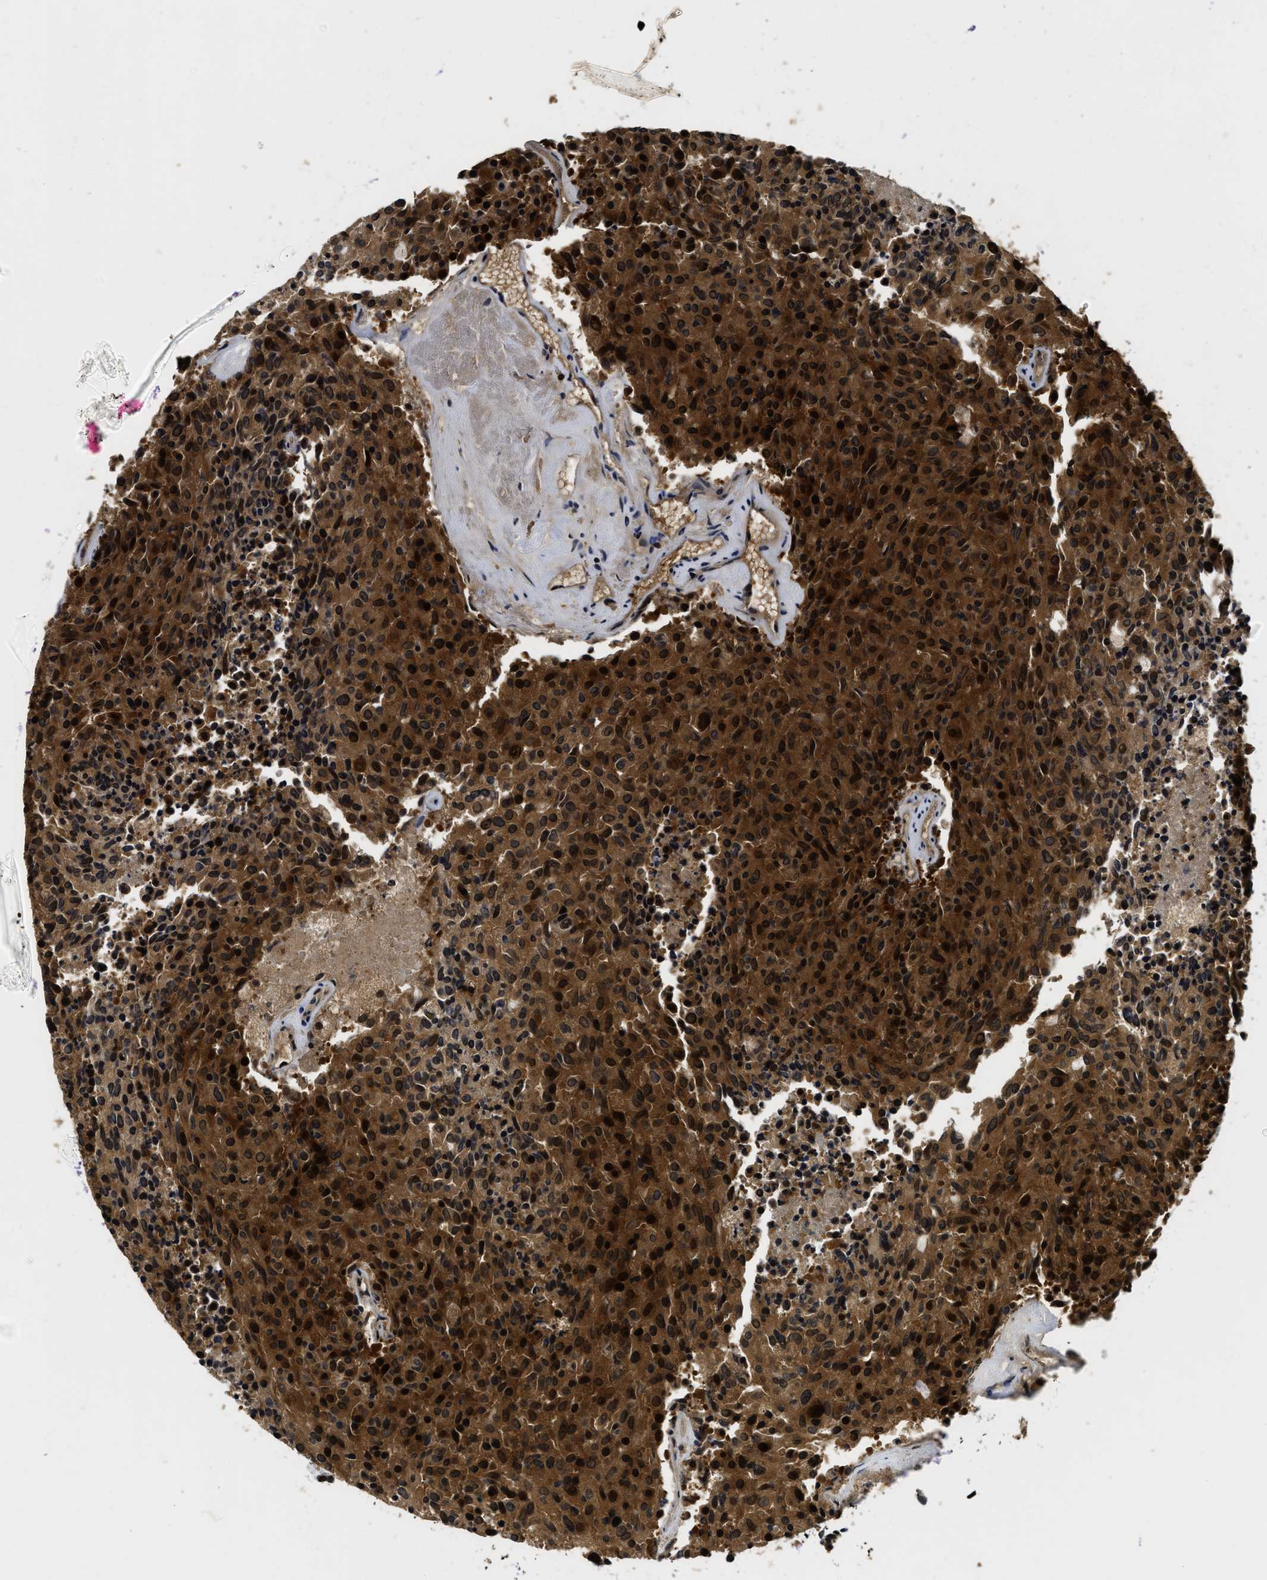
{"staining": {"intensity": "strong", "quantity": ">75%", "location": "cytoplasmic/membranous,nuclear"}, "tissue": "carcinoid", "cell_type": "Tumor cells", "image_type": "cancer", "snomed": [{"axis": "morphology", "description": "Carcinoid, malignant, NOS"}, {"axis": "topography", "description": "Pancreas"}], "caption": "High-power microscopy captured an IHC photomicrograph of carcinoid (malignant), revealing strong cytoplasmic/membranous and nuclear staining in approximately >75% of tumor cells.", "gene": "ADSL", "patient": {"sex": "female", "age": 54}}